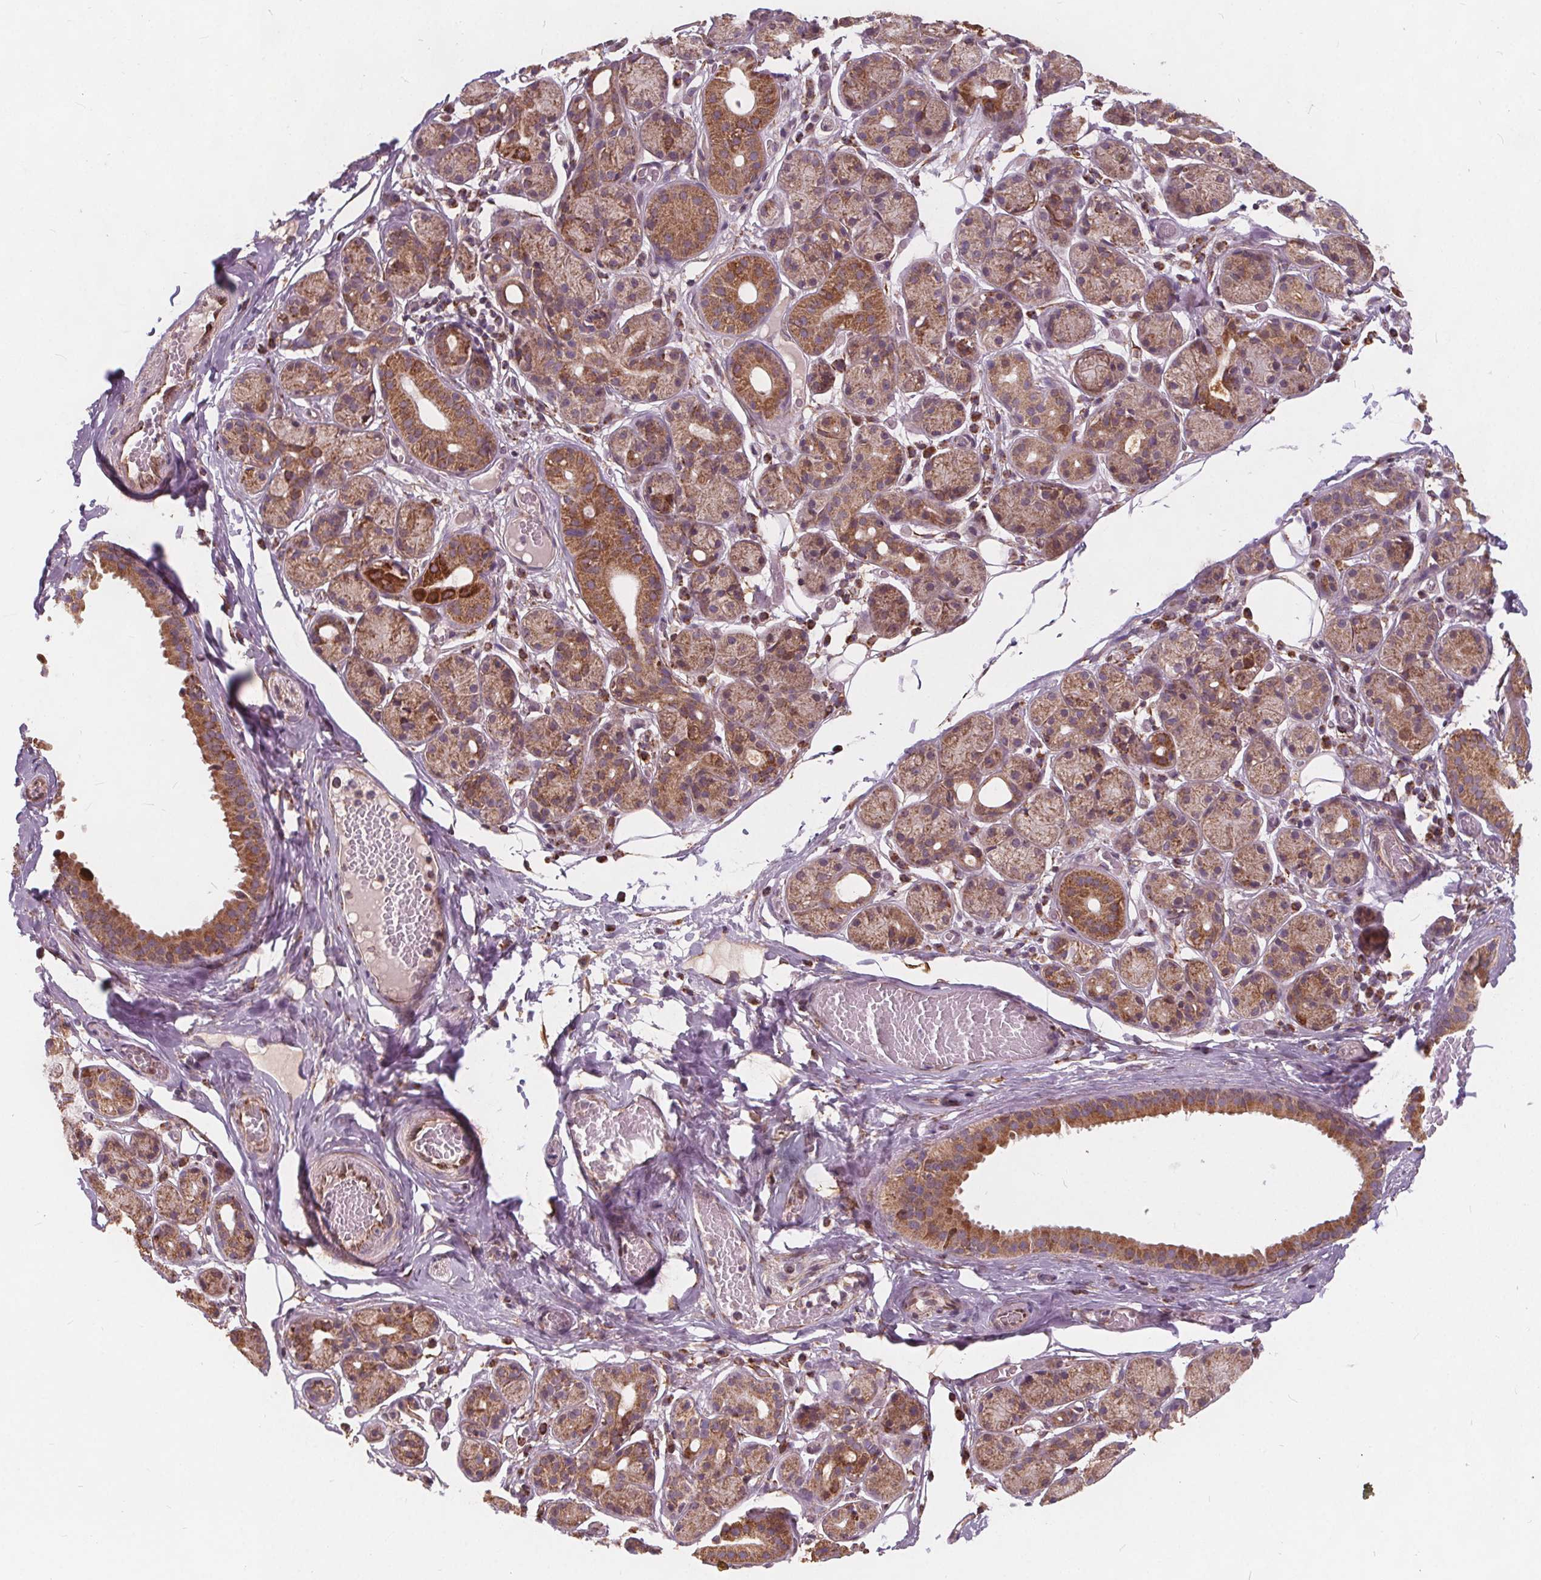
{"staining": {"intensity": "moderate", "quantity": ">75%", "location": "cytoplasmic/membranous"}, "tissue": "salivary gland", "cell_type": "Glandular cells", "image_type": "normal", "snomed": [{"axis": "morphology", "description": "Normal tissue, NOS"}, {"axis": "topography", "description": "Salivary gland"}, {"axis": "topography", "description": "Peripheral nerve tissue"}], "caption": "An image of human salivary gland stained for a protein shows moderate cytoplasmic/membranous brown staining in glandular cells. The staining was performed using DAB, with brown indicating positive protein expression. Nuclei are stained blue with hematoxylin.", "gene": "PLSCR3", "patient": {"sex": "male", "age": 71}}